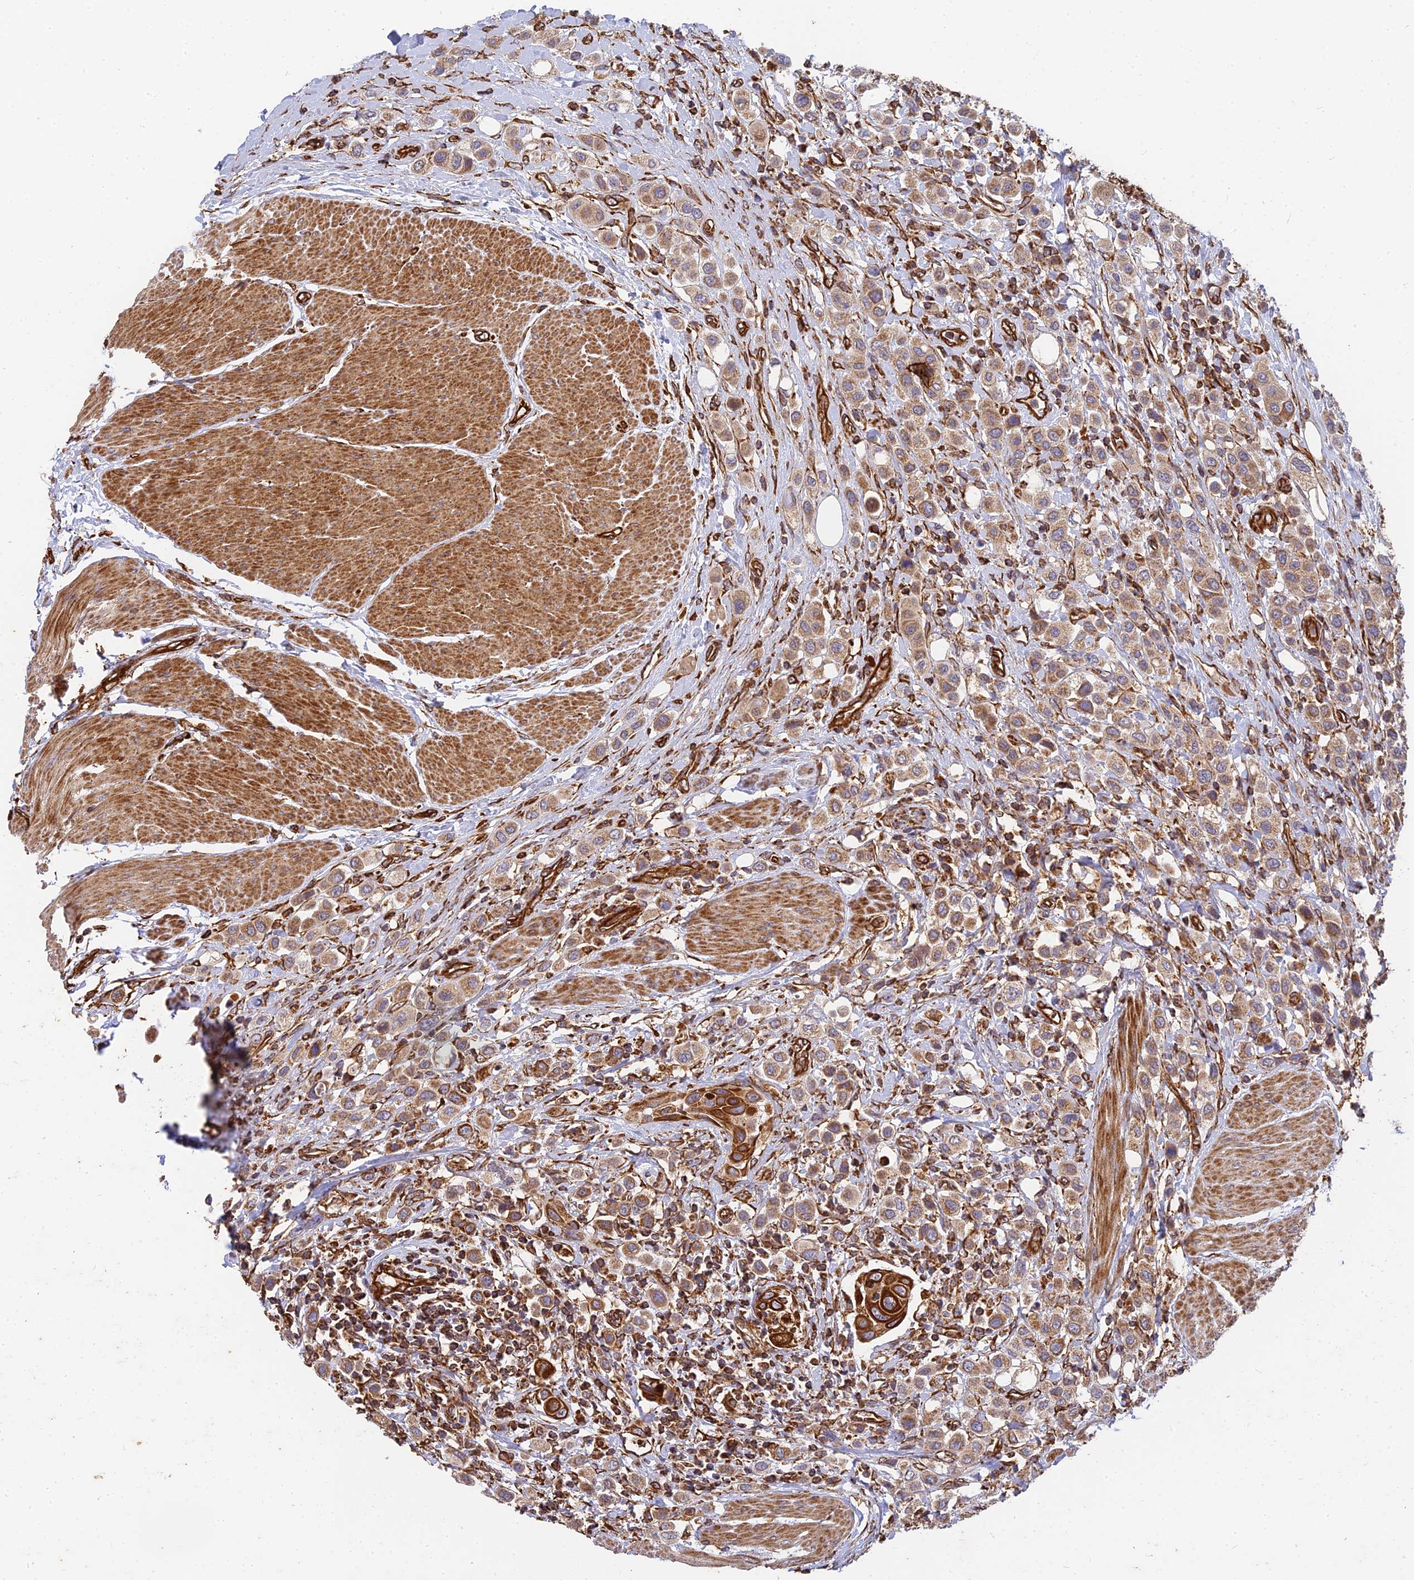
{"staining": {"intensity": "moderate", "quantity": ">75%", "location": "cytoplasmic/membranous"}, "tissue": "urothelial cancer", "cell_type": "Tumor cells", "image_type": "cancer", "snomed": [{"axis": "morphology", "description": "Urothelial carcinoma, High grade"}, {"axis": "topography", "description": "Urinary bladder"}], "caption": "DAB immunohistochemical staining of urothelial carcinoma (high-grade) demonstrates moderate cytoplasmic/membranous protein expression in about >75% of tumor cells. Nuclei are stained in blue.", "gene": "DSTYK", "patient": {"sex": "male", "age": 50}}